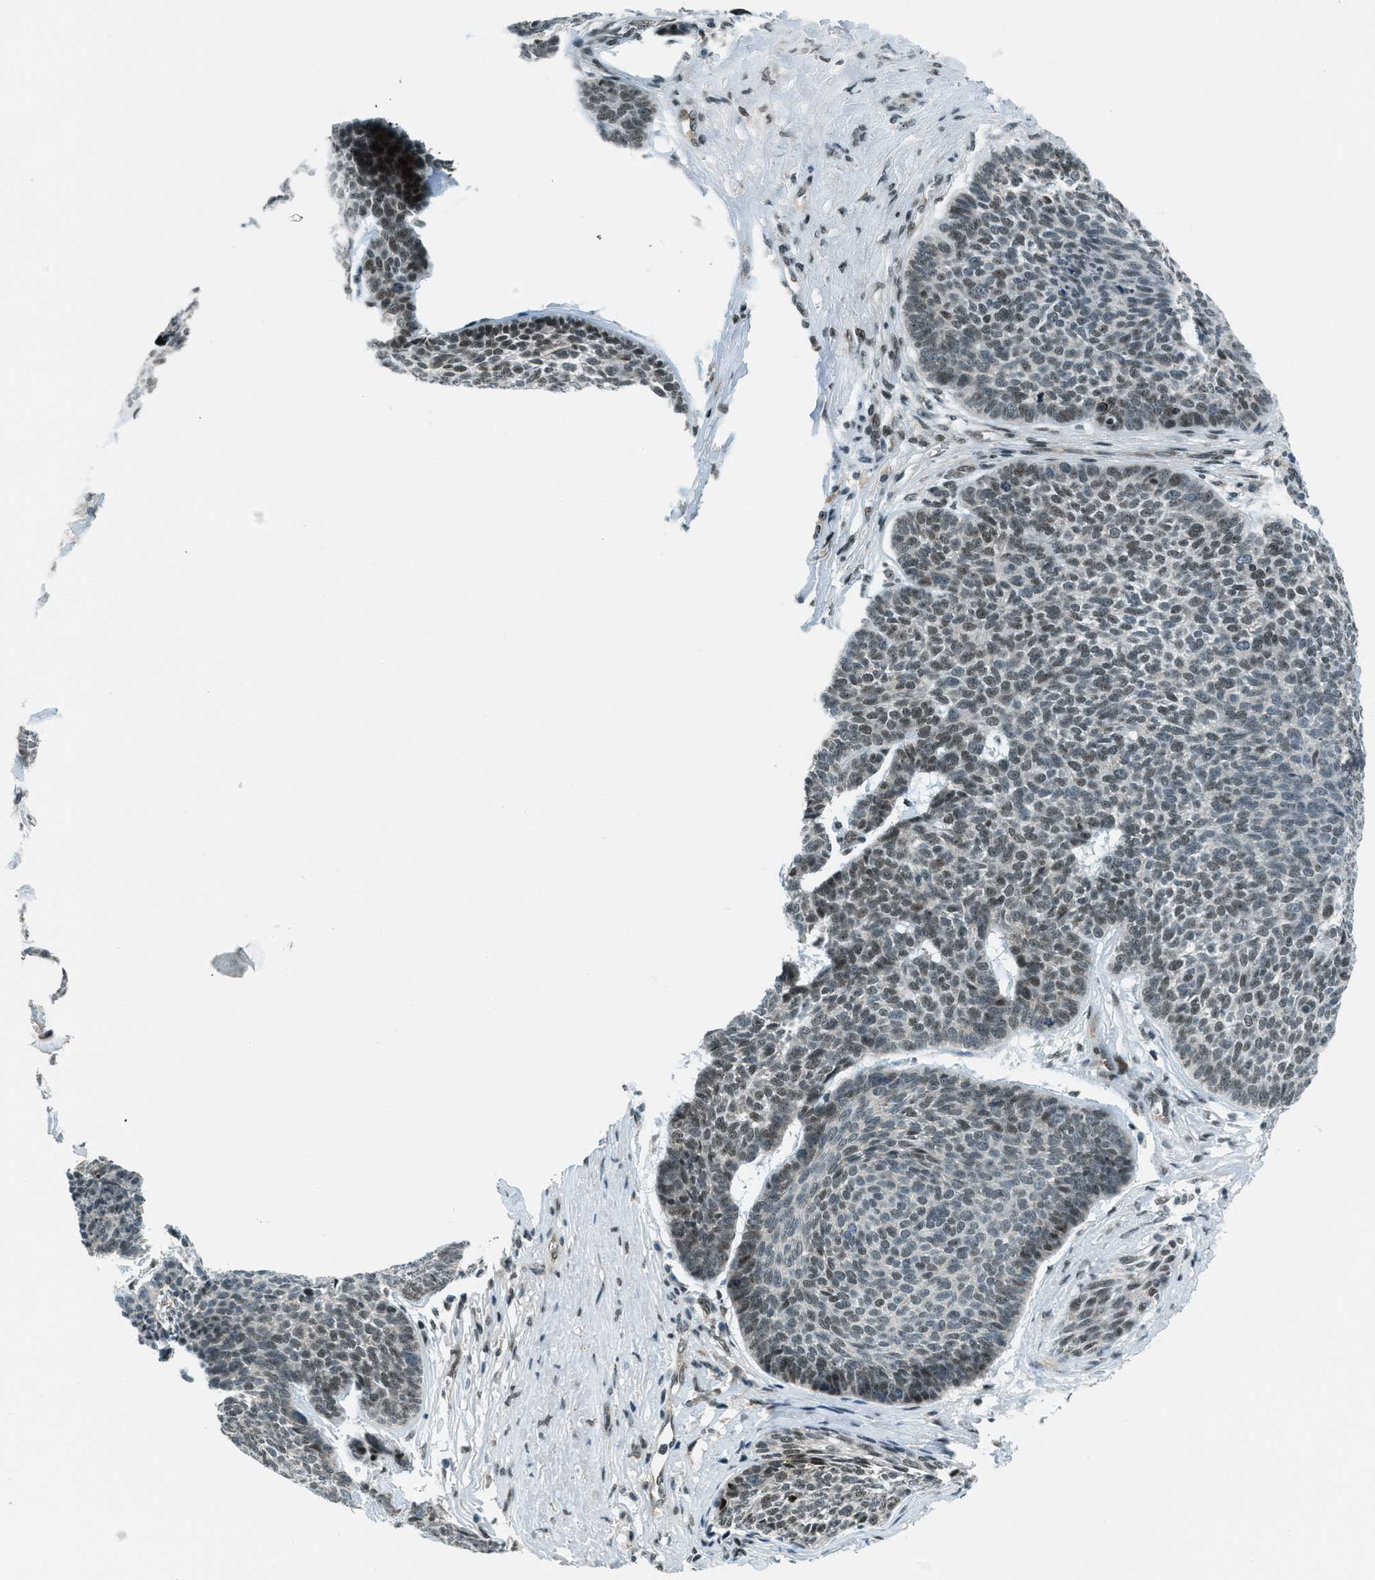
{"staining": {"intensity": "weak", "quantity": "25%-75%", "location": "nuclear"}, "tissue": "skin cancer", "cell_type": "Tumor cells", "image_type": "cancer", "snomed": [{"axis": "morphology", "description": "Basal cell carcinoma"}, {"axis": "topography", "description": "Skin"}], "caption": "Brown immunohistochemical staining in human skin basal cell carcinoma reveals weak nuclear positivity in about 25%-75% of tumor cells.", "gene": "KLF6", "patient": {"sex": "male", "age": 84}}